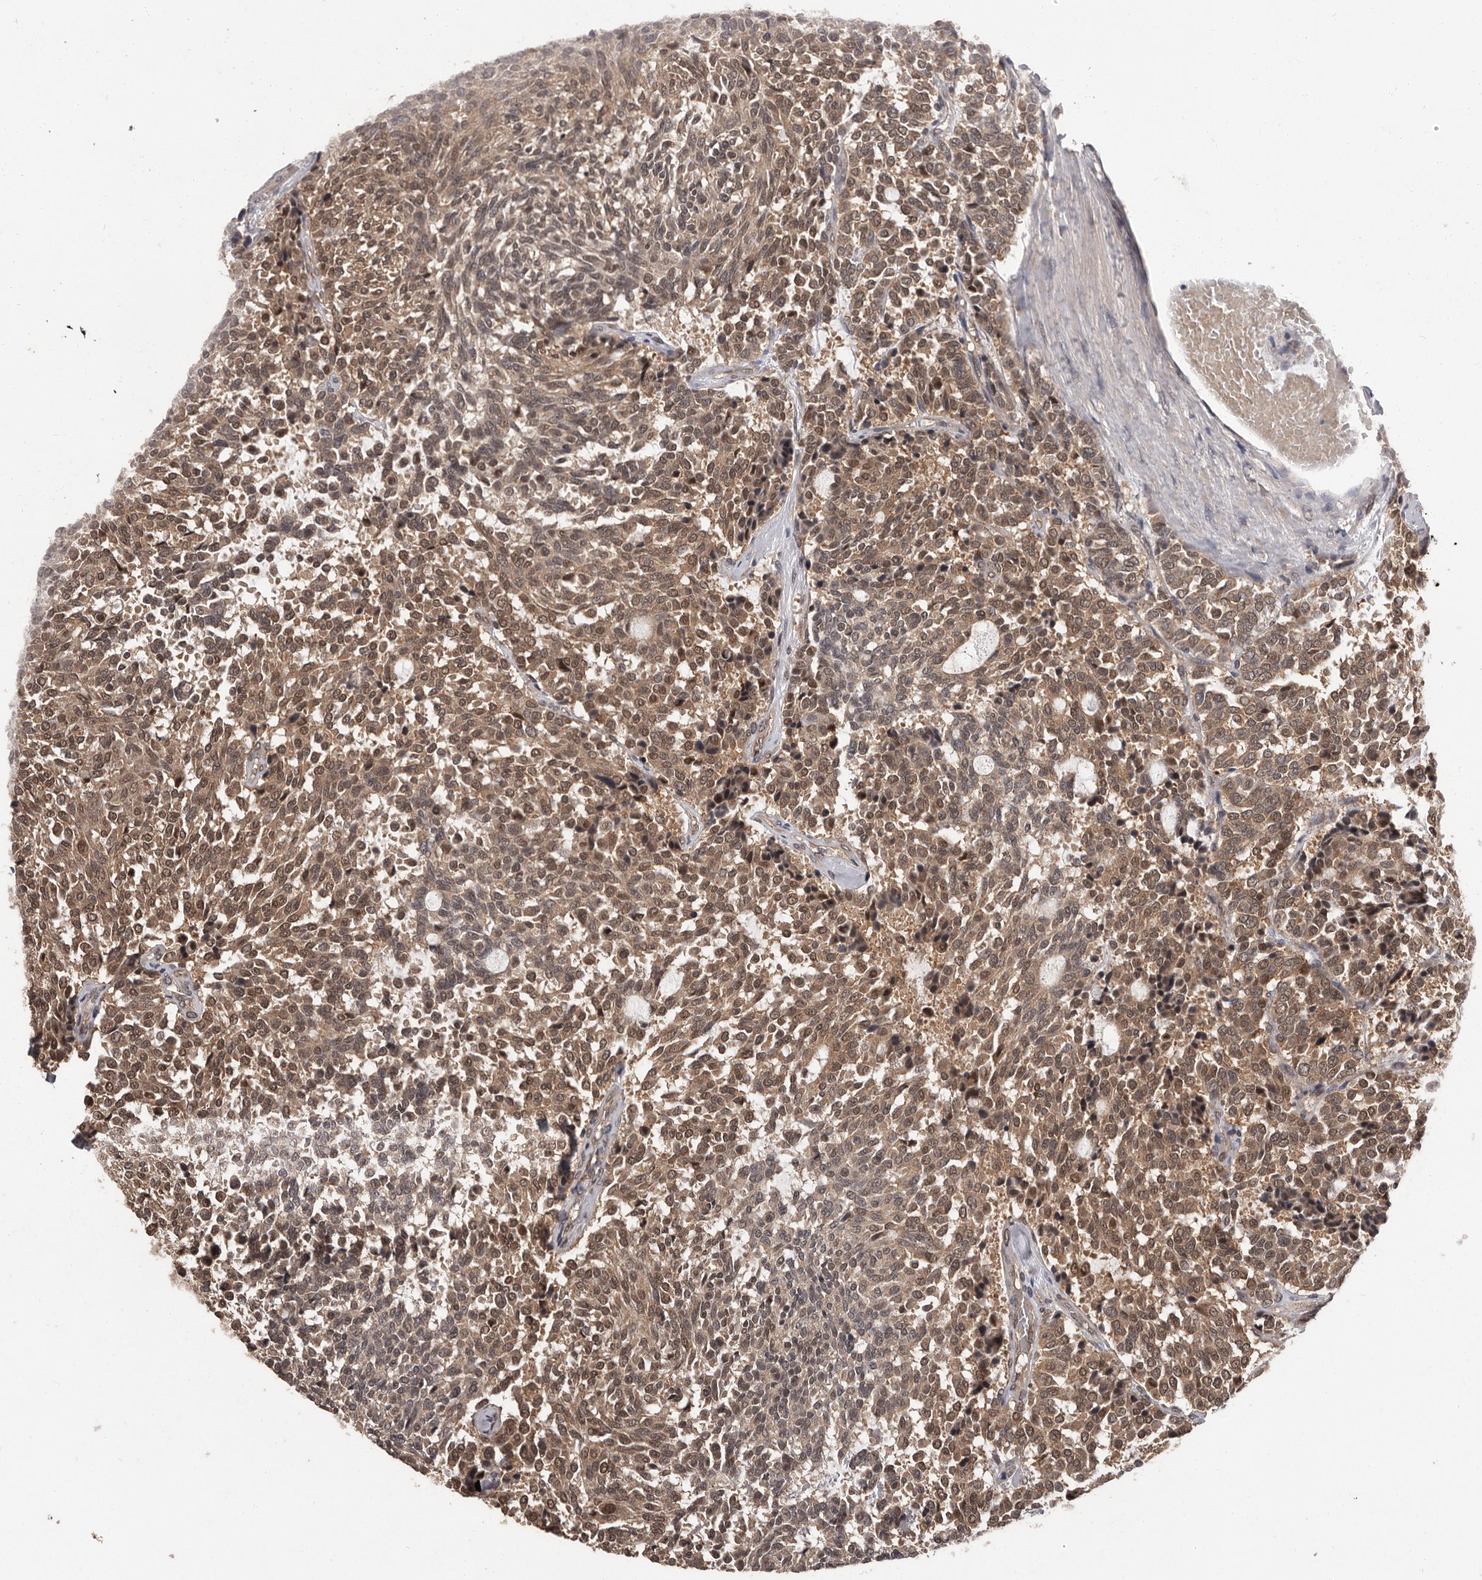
{"staining": {"intensity": "moderate", "quantity": ">75%", "location": "cytoplasmic/membranous,nuclear"}, "tissue": "carcinoid", "cell_type": "Tumor cells", "image_type": "cancer", "snomed": [{"axis": "morphology", "description": "Carcinoid, malignant, NOS"}, {"axis": "topography", "description": "Pancreas"}], "caption": "Human carcinoid stained for a protein (brown) demonstrates moderate cytoplasmic/membranous and nuclear positive positivity in about >75% of tumor cells.", "gene": "VPS37A", "patient": {"sex": "female", "age": 54}}